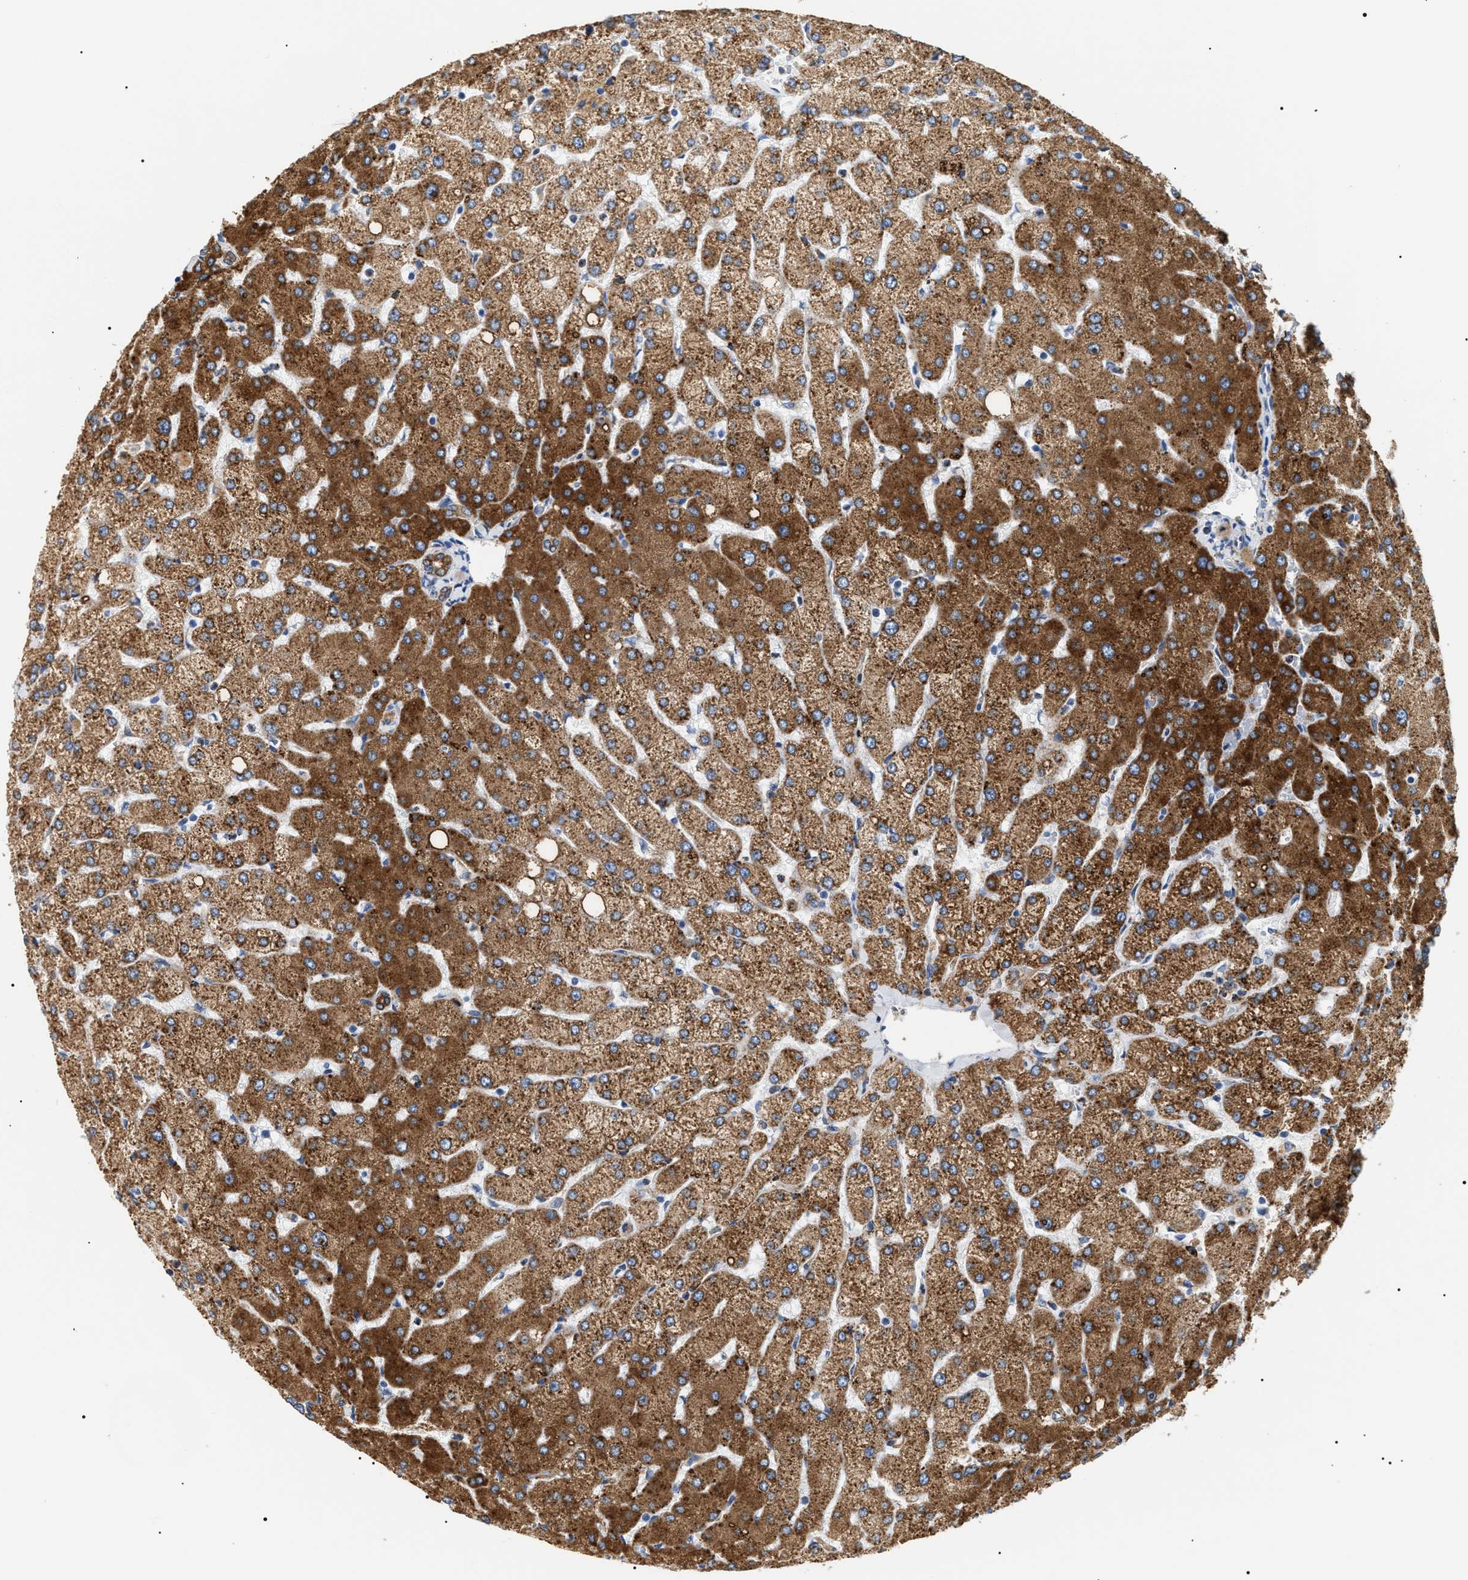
{"staining": {"intensity": "moderate", "quantity": ">75%", "location": "cytoplasmic/membranous"}, "tissue": "liver", "cell_type": "Cholangiocytes", "image_type": "normal", "snomed": [{"axis": "morphology", "description": "Normal tissue, NOS"}, {"axis": "topography", "description": "Liver"}], "caption": "Unremarkable liver exhibits moderate cytoplasmic/membranous expression in about >75% of cholangiocytes (Brightfield microscopy of DAB IHC at high magnification)..", "gene": "HSD17B11", "patient": {"sex": "female", "age": 54}}